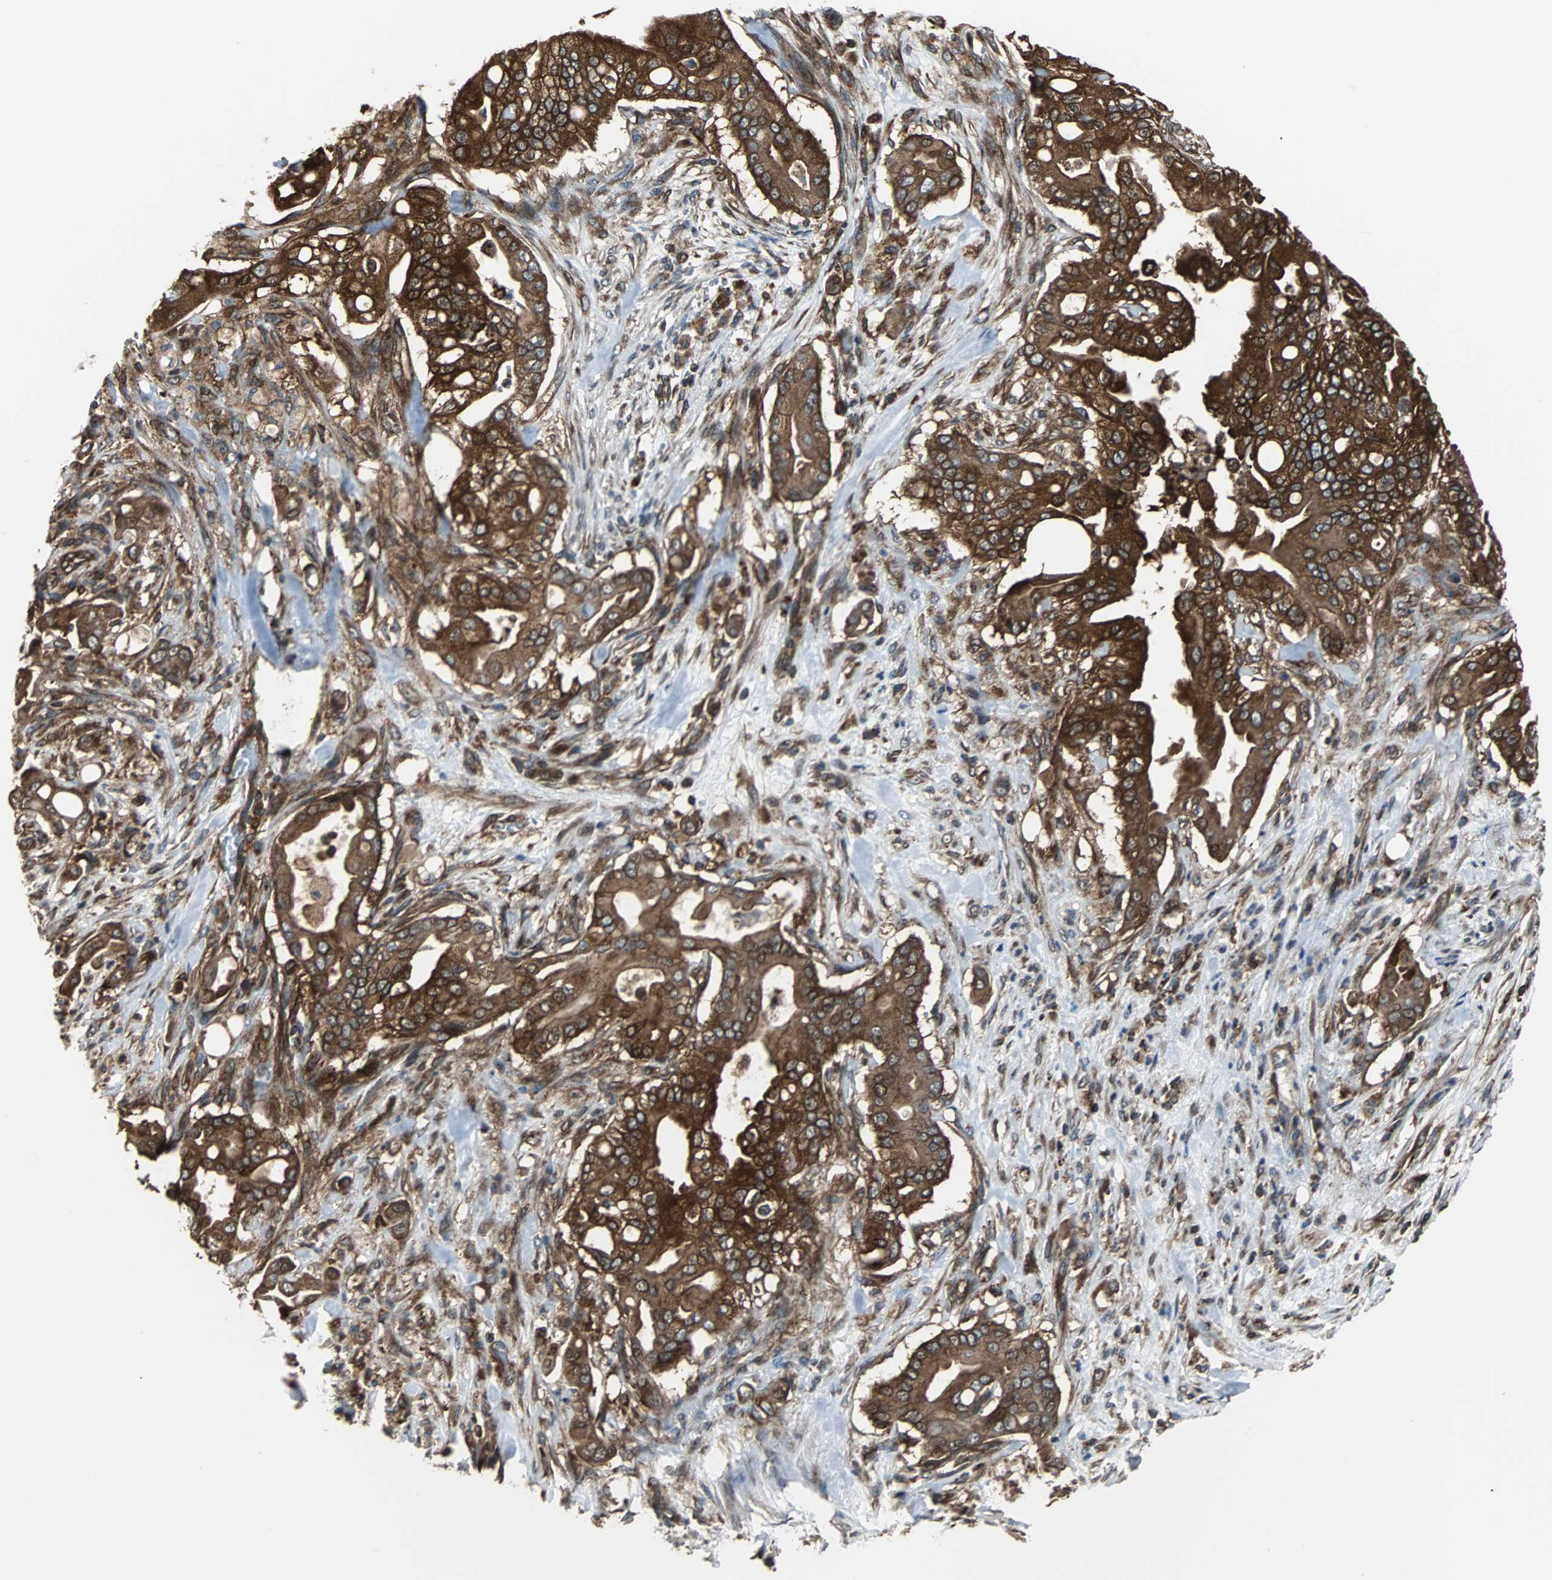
{"staining": {"intensity": "strong", "quantity": ">75%", "location": "cytoplasmic/membranous"}, "tissue": "liver cancer", "cell_type": "Tumor cells", "image_type": "cancer", "snomed": [{"axis": "morphology", "description": "Cholangiocarcinoma"}, {"axis": "topography", "description": "Liver"}], "caption": "Liver cancer stained with DAB (3,3'-diaminobenzidine) IHC reveals high levels of strong cytoplasmic/membranous positivity in about >75% of tumor cells.", "gene": "RELA", "patient": {"sex": "female", "age": 68}}